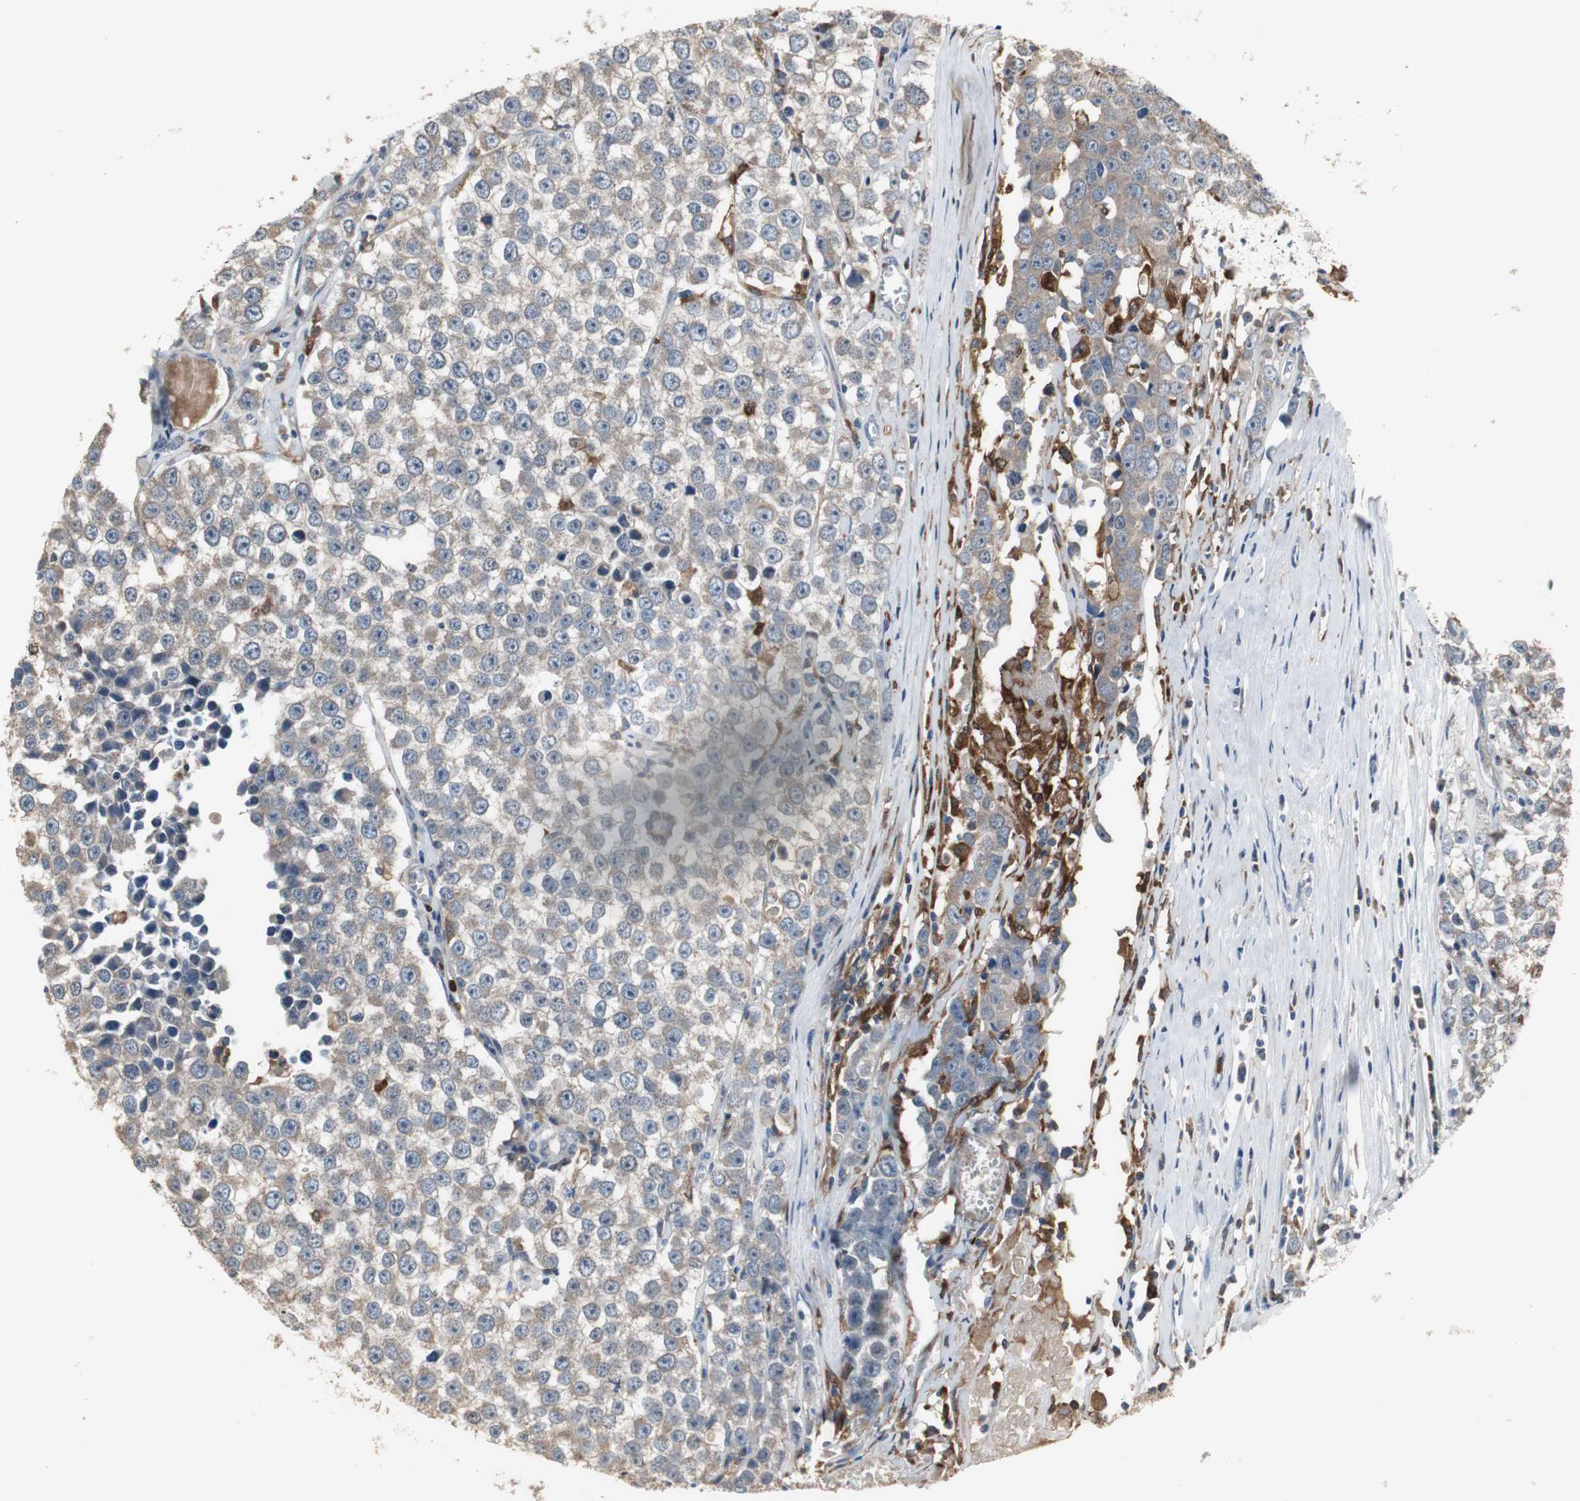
{"staining": {"intensity": "weak", "quantity": ">75%", "location": "cytoplasmic/membranous"}, "tissue": "testis cancer", "cell_type": "Tumor cells", "image_type": "cancer", "snomed": [{"axis": "morphology", "description": "Seminoma, NOS"}, {"axis": "morphology", "description": "Carcinoma, Embryonal, NOS"}, {"axis": "topography", "description": "Testis"}], "caption": "A micrograph showing weak cytoplasmic/membranous positivity in approximately >75% of tumor cells in testis cancer (seminoma), as visualized by brown immunohistochemical staining.", "gene": "NCF2", "patient": {"sex": "male", "age": 52}}